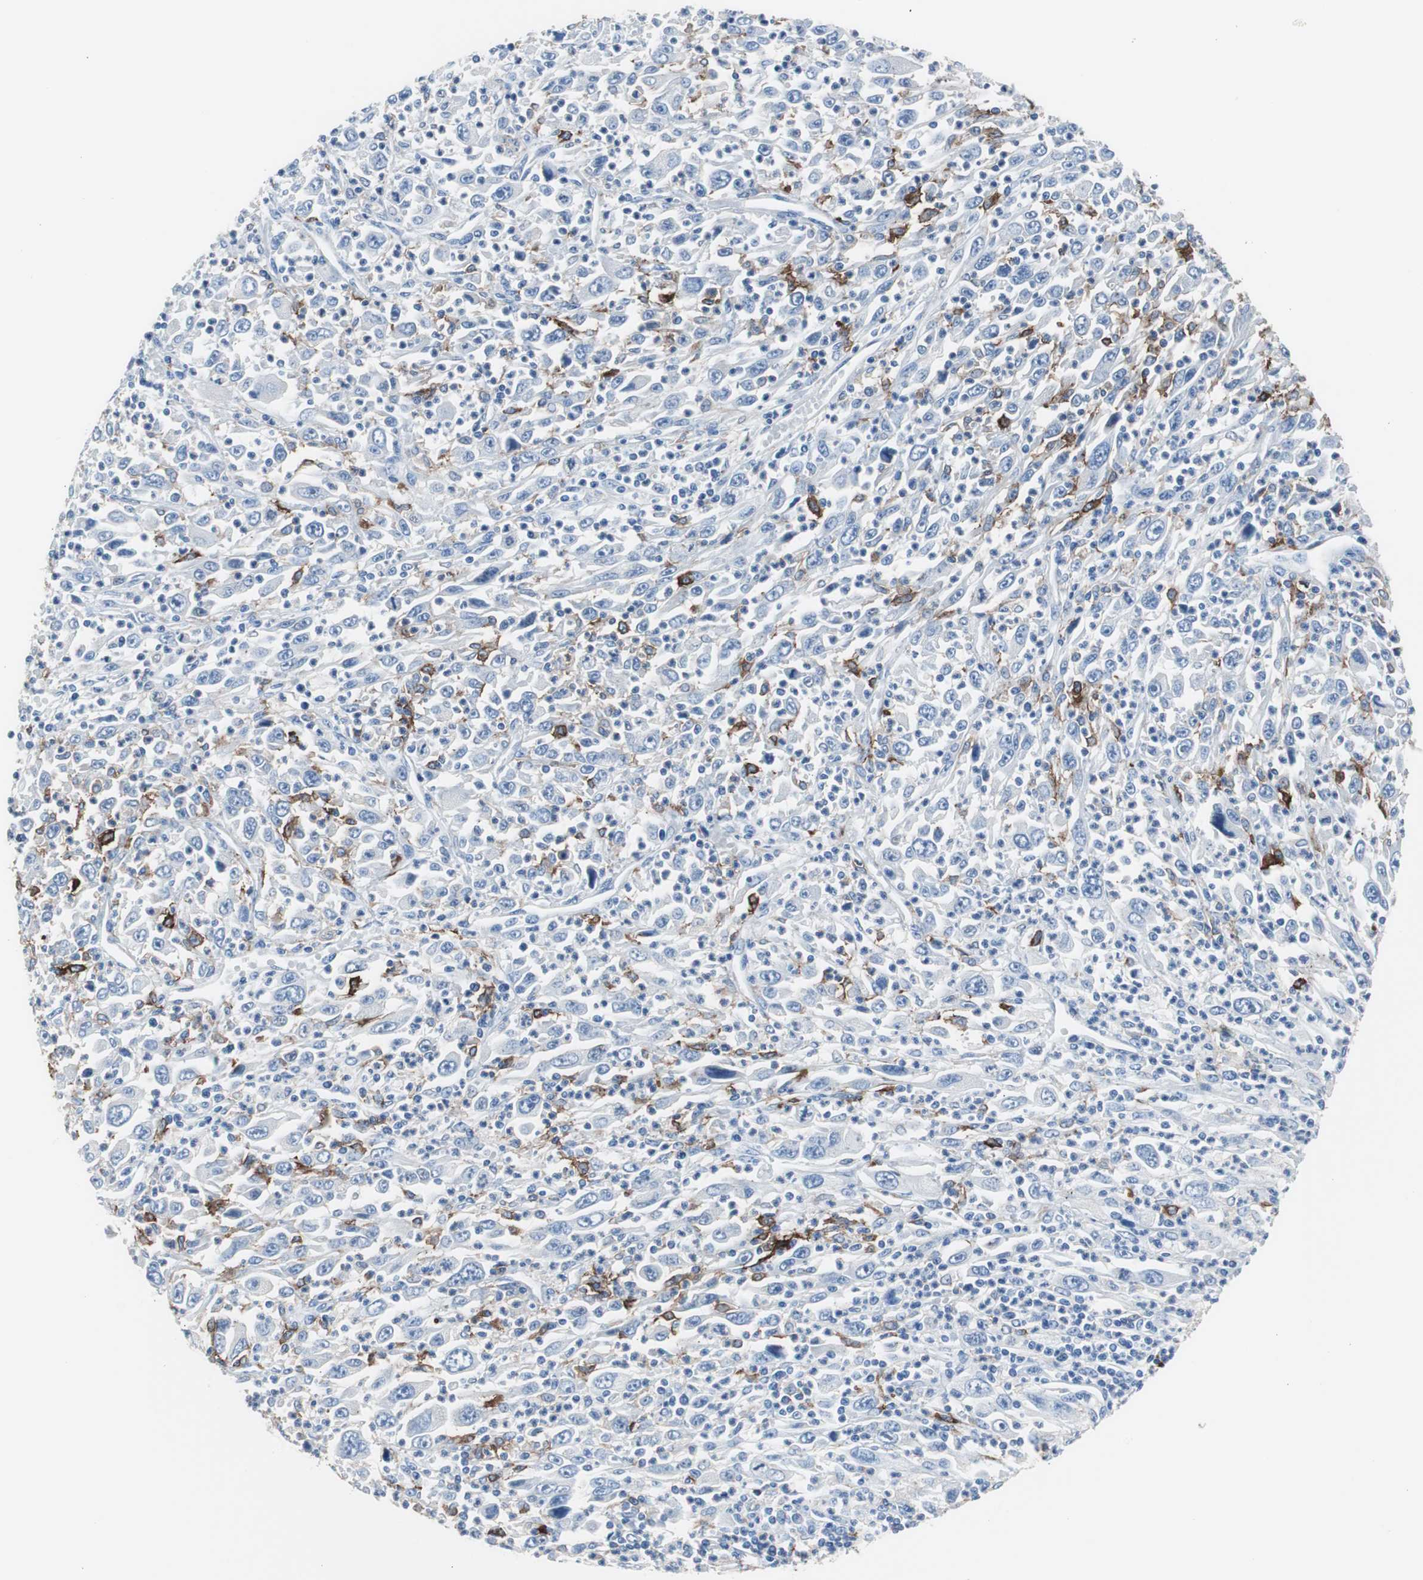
{"staining": {"intensity": "negative", "quantity": "none", "location": "none"}, "tissue": "melanoma", "cell_type": "Tumor cells", "image_type": "cancer", "snomed": [{"axis": "morphology", "description": "Malignant melanoma, Metastatic site"}, {"axis": "topography", "description": "Skin"}], "caption": "Tumor cells are negative for protein expression in human malignant melanoma (metastatic site).", "gene": "FCGR2B", "patient": {"sex": "female", "age": 56}}